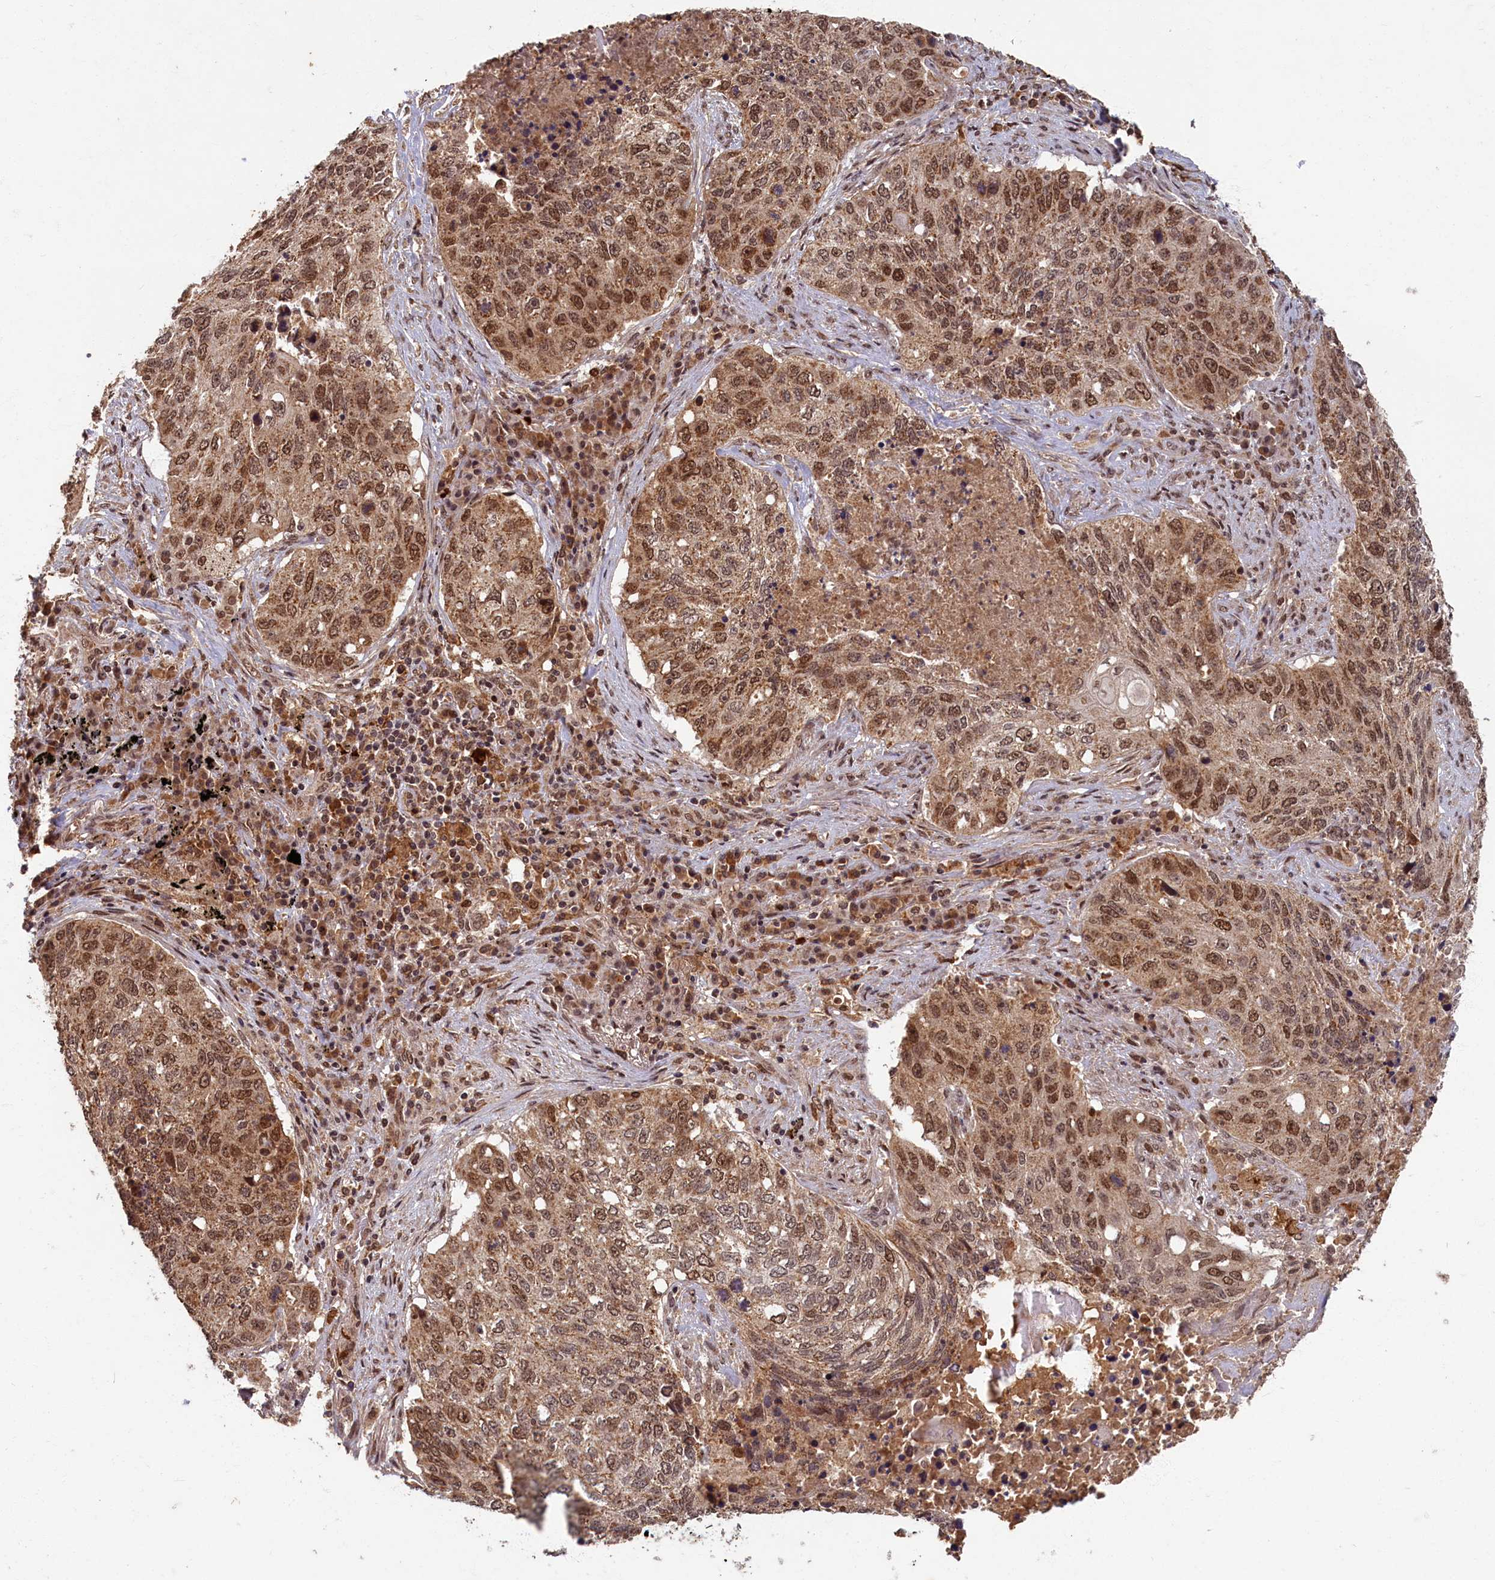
{"staining": {"intensity": "moderate", "quantity": ">75%", "location": "cytoplasmic/membranous,nuclear"}, "tissue": "lung cancer", "cell_type": "Tumor cells", "image_type": "cancer", "snomed": [{"axis": "morphology", "description": "Squamous cell carcinoma, NOS"}, {"axis": "topography", "description": "Lung"}], "caption": "The immunohistochemical stain highlights moderate cytoplasmic/membranous and nuclear expression in tumor cells of squamous cell carcinoma (lung) tissue.", "gene": "BRCA1", "patient": {"sex": "female", "age": 63}}